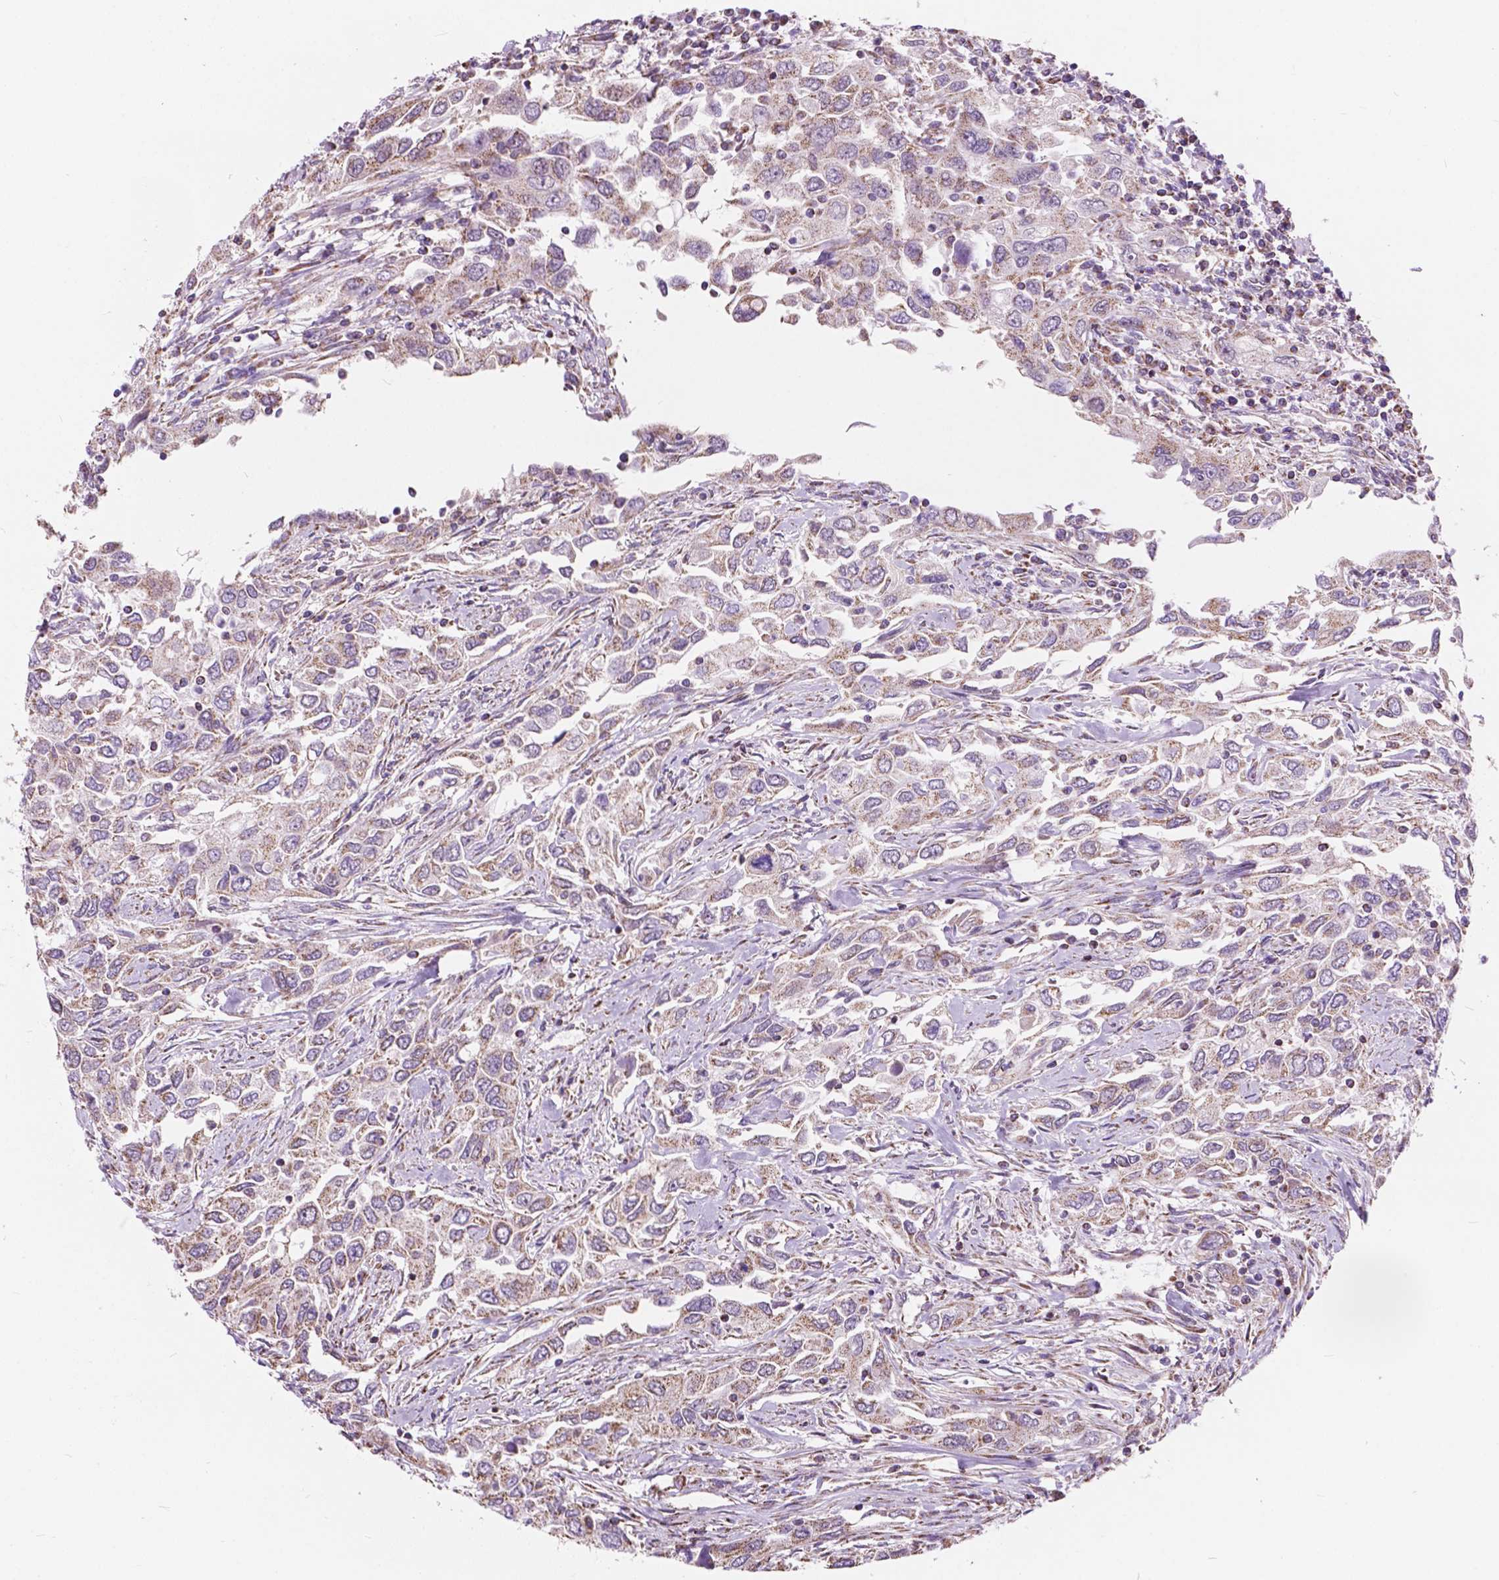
{"staining": {"intensity": "weak", "quantity": ">75%", "location": "cytoplasmic/membranous"}, "tissue": "urothelial cancer", "cell_type": "Tumor cells", "image_type": "cancer", "snomed": [{"axis": "morphology", "description": "Urothelial carcinoma, High grade"}, {"axis": "topography", "description": "Urinary bladder"}], "caption": "Protein staining of urothelial carcinoma (high-grade) tissue shows weak cytoplasmic/membranous positivity in approximately >75% of tumor cells. (DAB IHC with brightfield microscopy, high magnification).", "gene": "SCOC", "patient": {"sex": "male", "age": 76}}